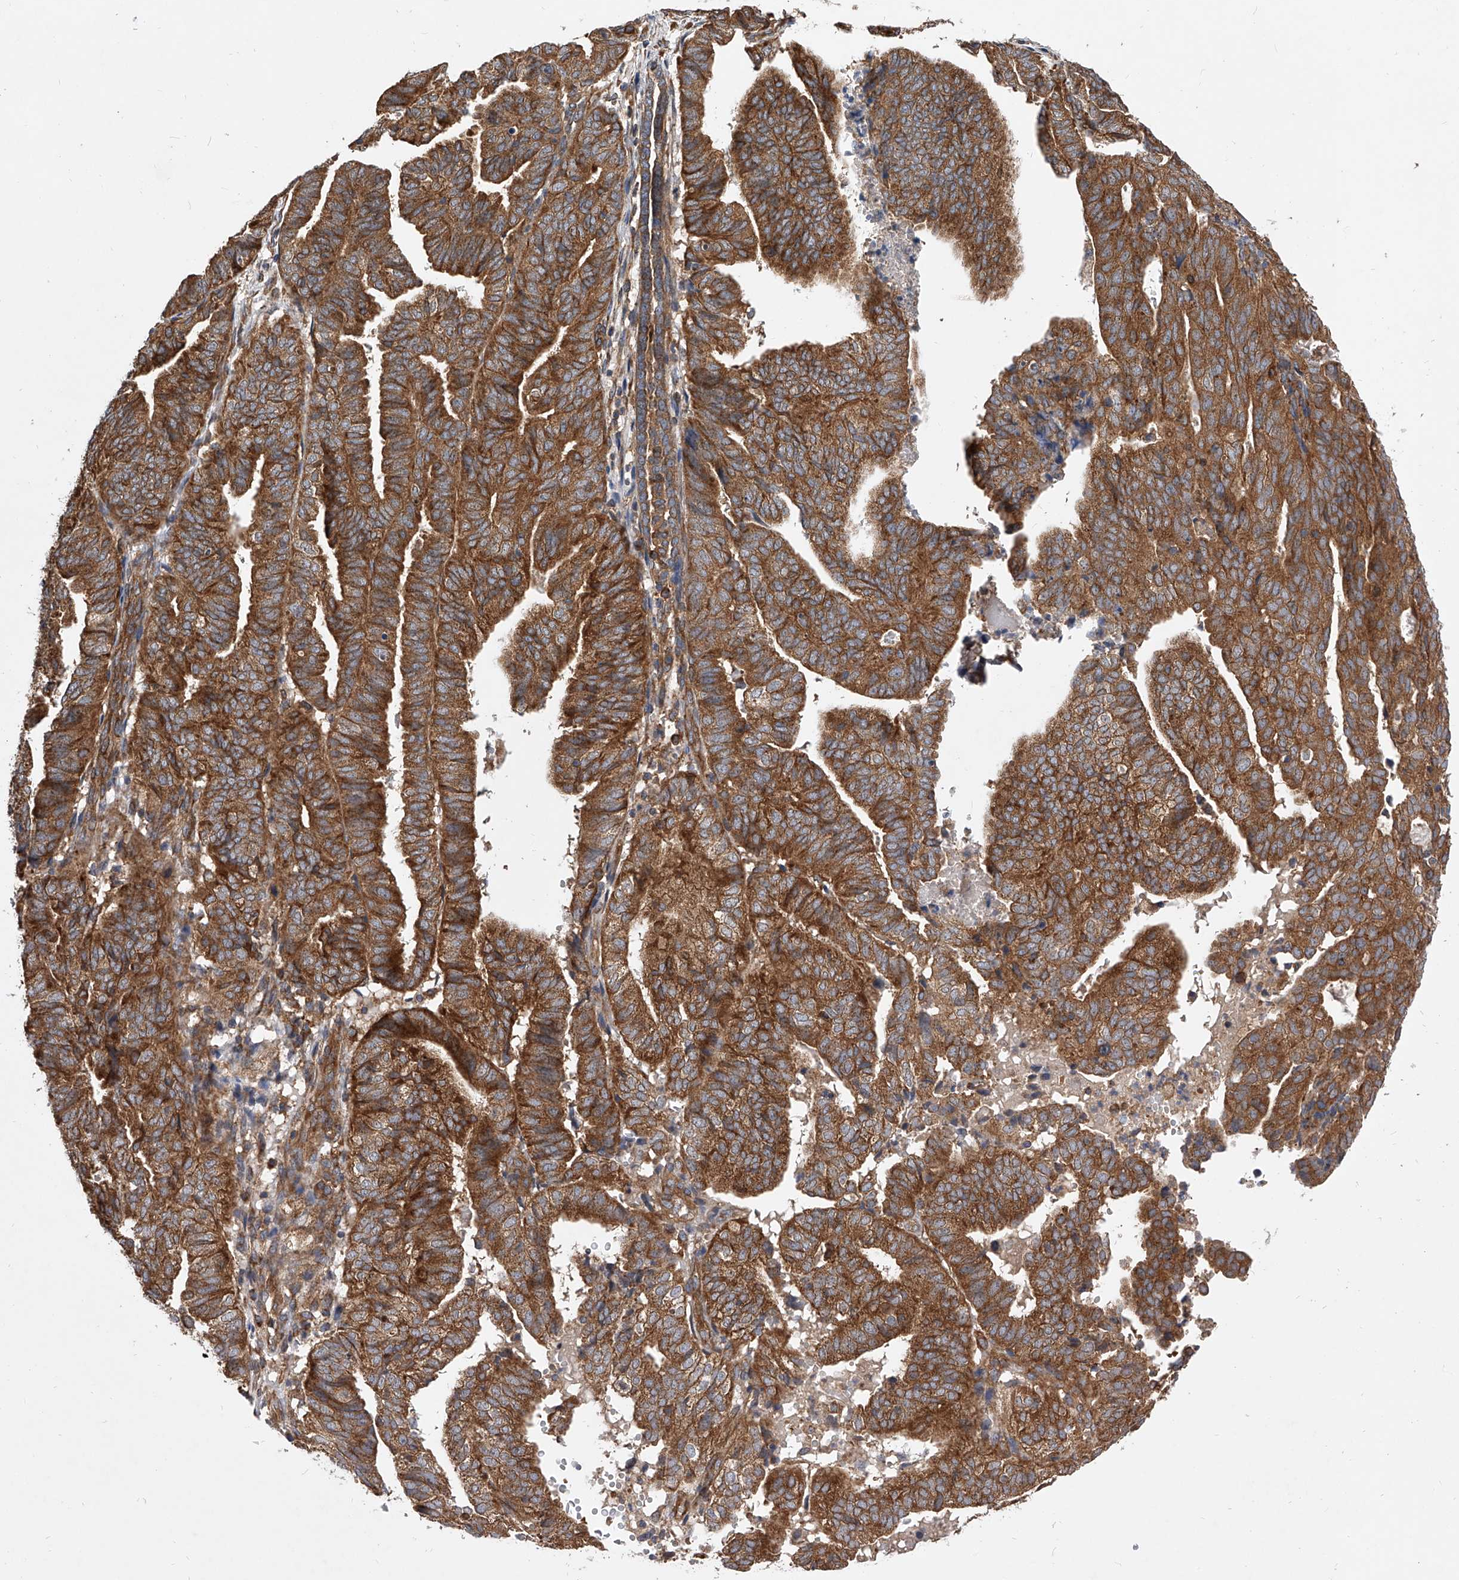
{"staining": {"intensity": "strong", "quantity": ">75%", "location": "cytoplasmic/membranous"}, "tissue": "endometrial cancer", "cell_type": "Tumor cells", "image_type": "cancer", "snomed": [{"axis": "morphology", "description": "Adenocarcinoma, NOS"}, {"axis": "topography", "description": "Uterus"}], "caption": "Immunohistochemical staining of endometrial adenocarcinoma displays high levels of strong cytoplasmic/membranous positivity in approximately >75% of tumor cells.", "gene": "CFAP410", "patient": {"sex": "female", "age": 77}}